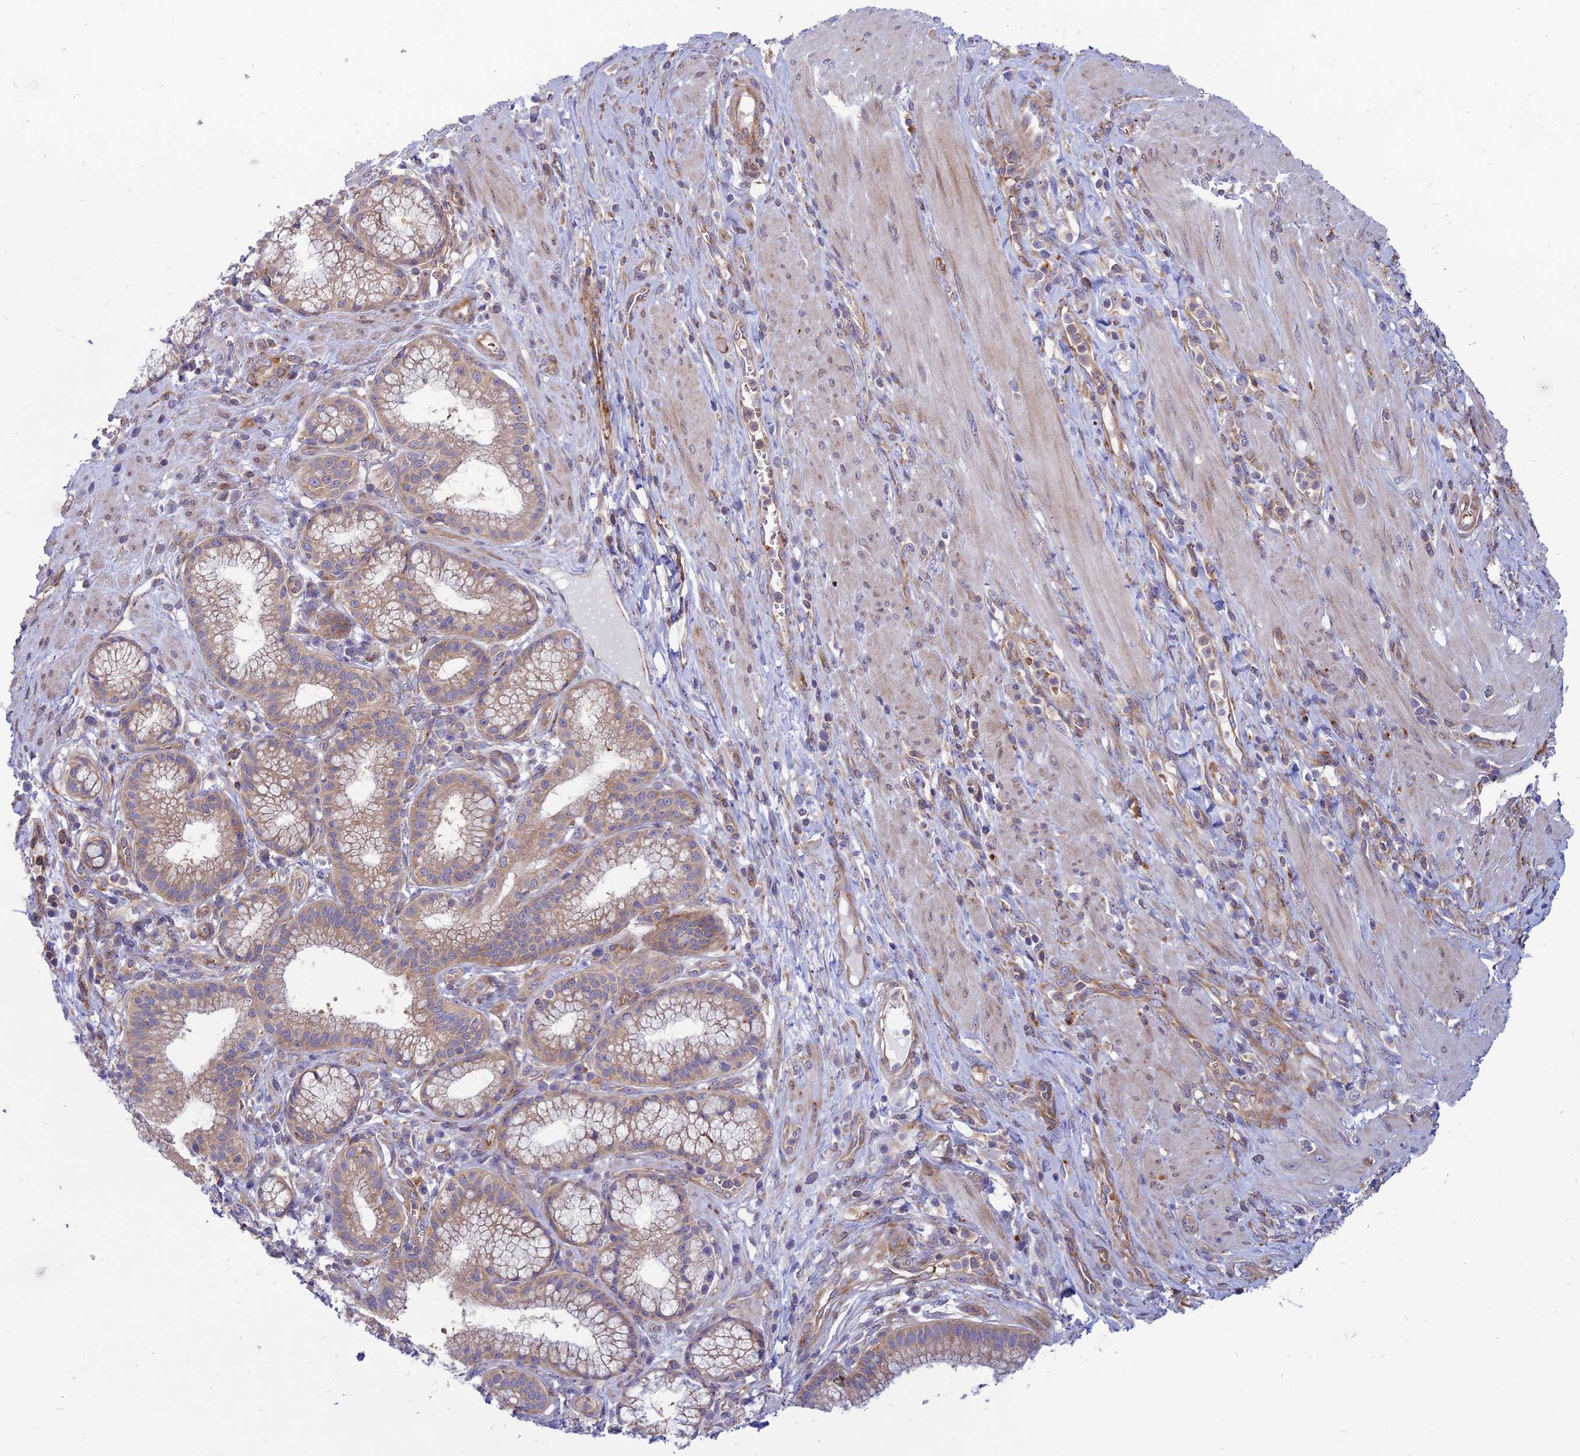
{"staining": {"intensity": "weak", "quantity": ">75%", "location": "cytoplasmic/membranous"}, "tissue": "pancreatic cancer", "cell_type": "Tumor cells", "image_type": "cancer", "snomed": [{"axis": "morphology", "description": "Adenocarcinoma, NOS"}, {"axis": "topography", "description": "Pancreas"}], "caption": "Approximately >75% of tumor cells in adenocarcinoma (pancreatic) display weak cytoplasmic/membranous protein positivity as visualized by brown immunohistochemical staining.", "gene": "PHKA2", "patient": {"sex": "male", "age": 72}}